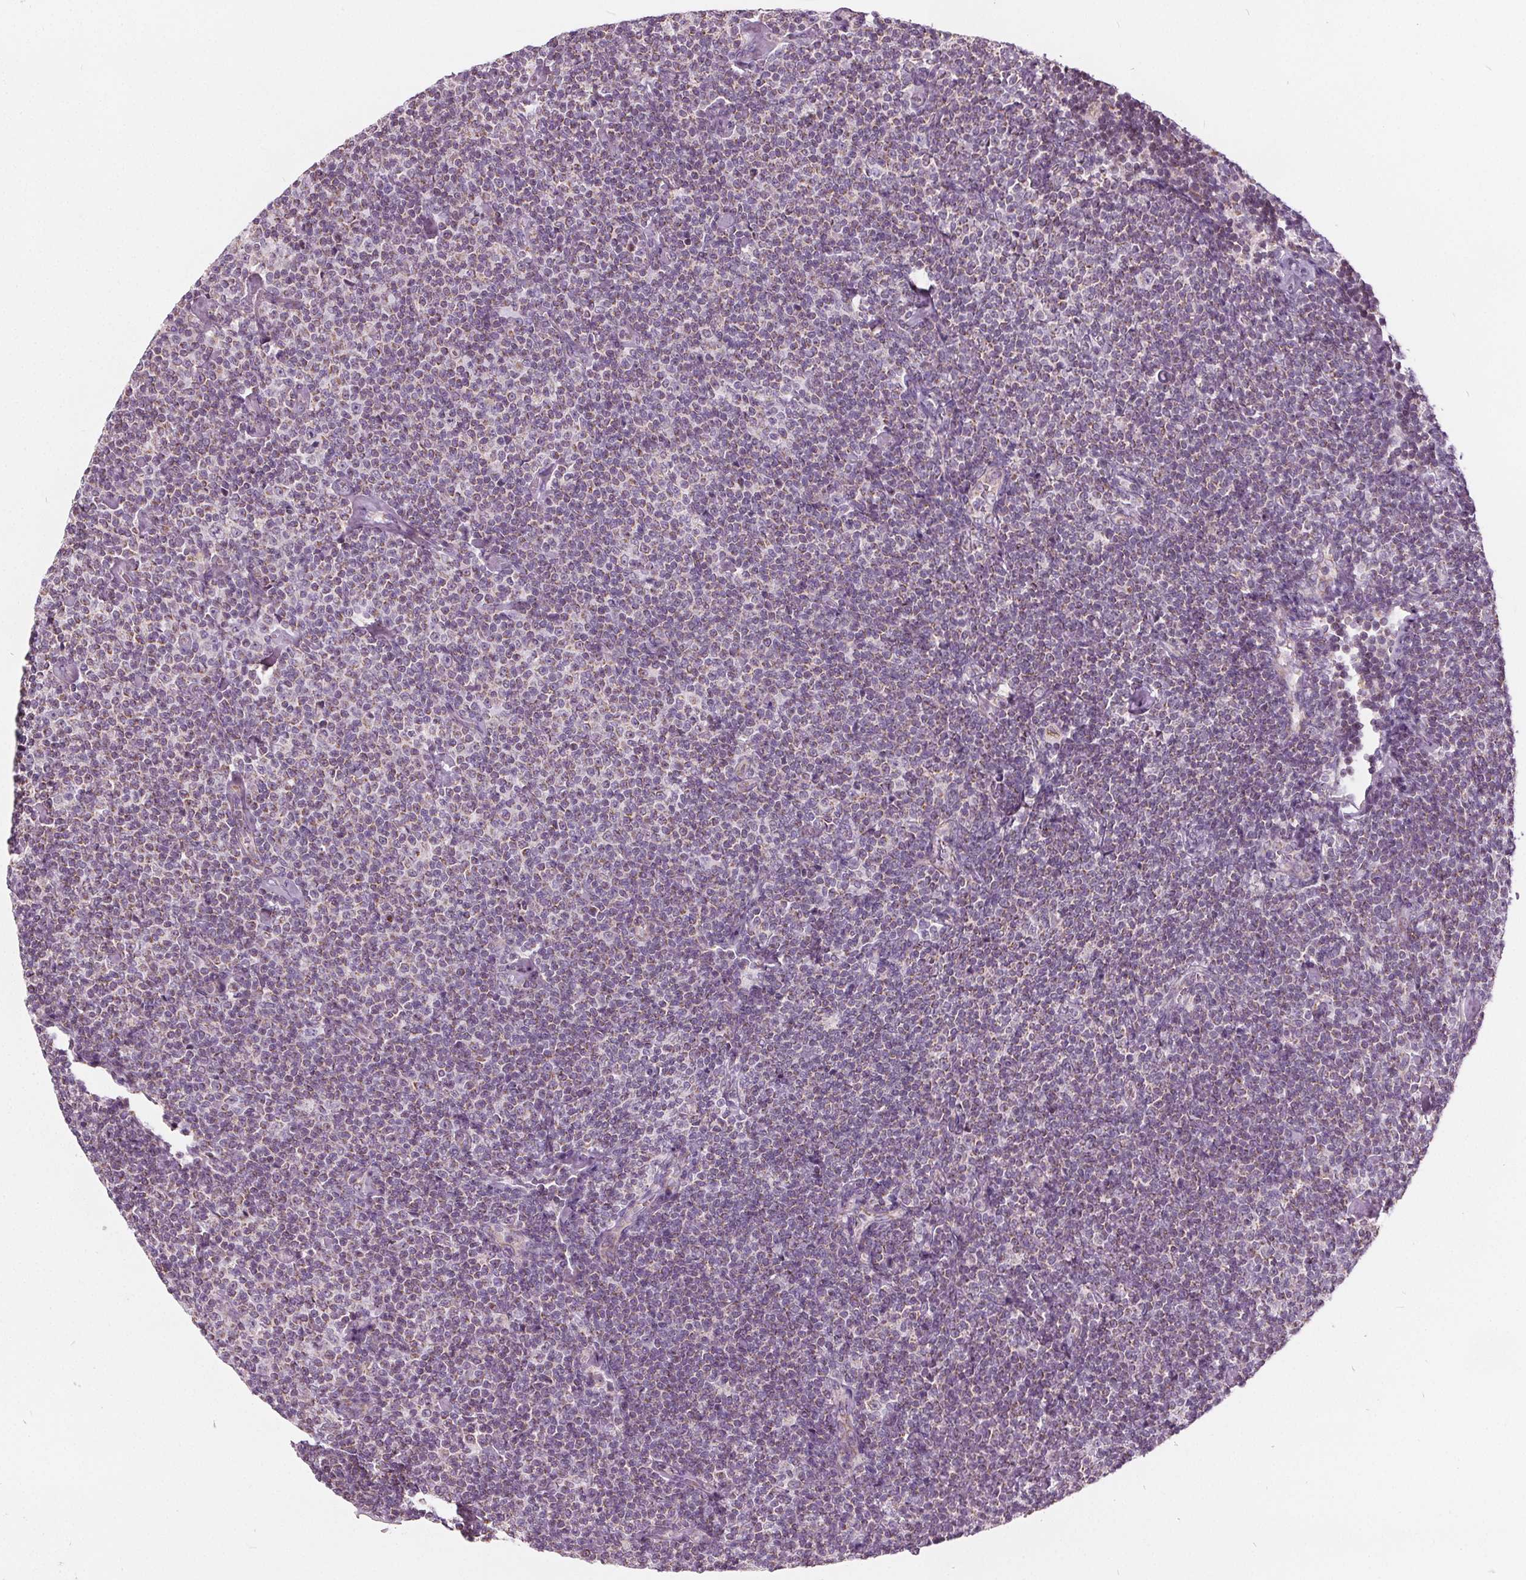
{"staining": {"intensity": "negative", "quantity": "none", "location": "none"}, "tissue": "lymphoma", "cell_type": "Tumor cells", "image_type": "cancer", "snomed": [{"axis": "morphology", "description": "Malignant lymphoma, non-Hodgkin's type, Low grade"}, {"axis": "topography", "description": "Lymph node"}], "caption": "The immunohistochemistry (IHC) image has no significant positivity in tumor cells of low-grade malignant lymphoma, non-Hodgkin's type tissue.", "gene": "ECI2", "patient": {"sex": "male", "age": 81}}